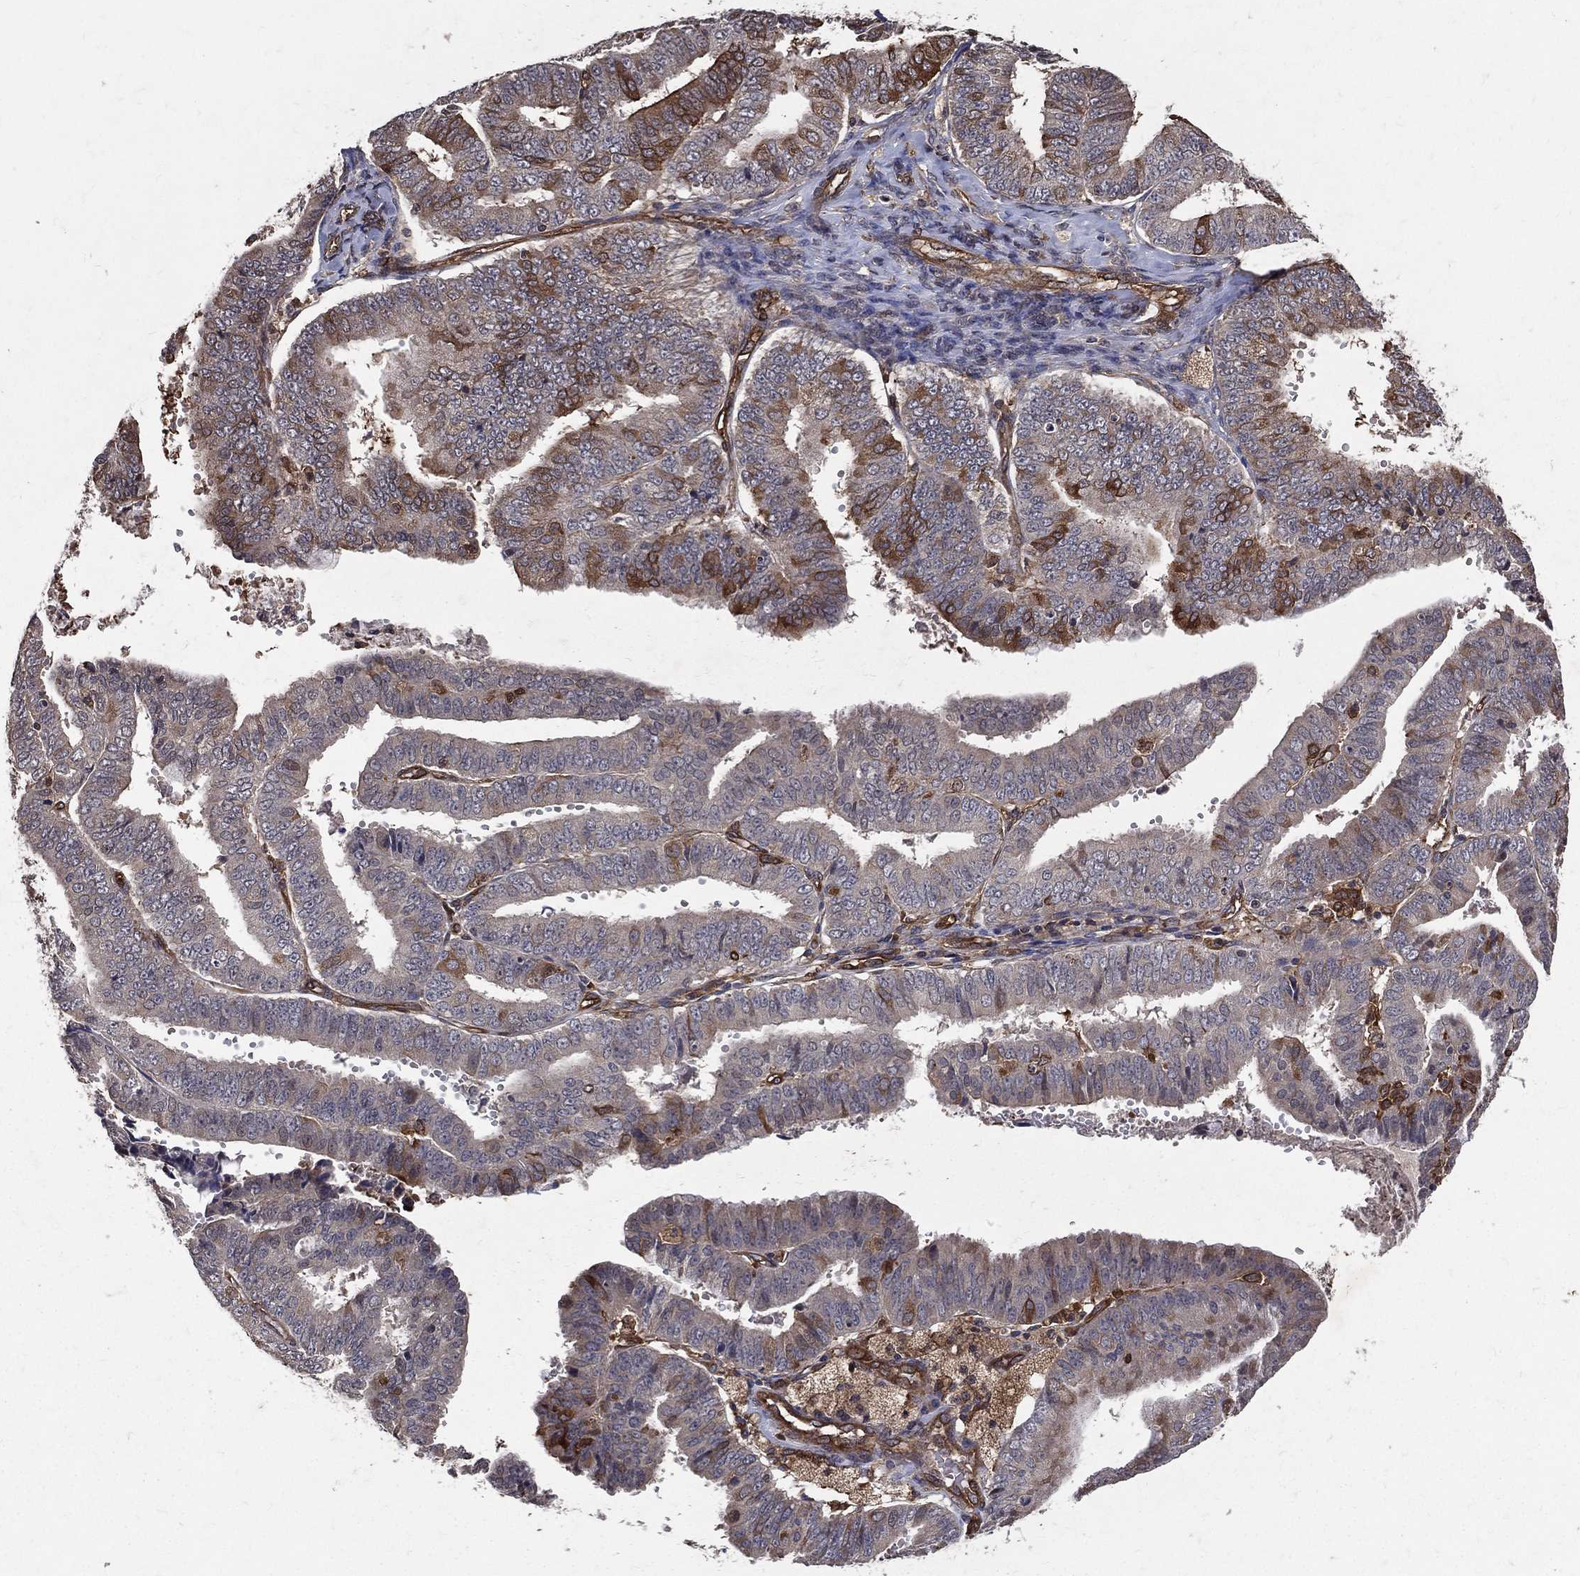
{"staining": {"intensity": "moderate", "quantity": "<25%", "location": "cytoplasmic/membranous"}, "tissue": "endometrial cancer", "cell_type": "Tumor cells", "image_type": "cancer", "snomed": [{"axis": "morphology", "description": "Adenocarcinoma, NOS"}, {"axis": "topography", "description": "Endometrium"}], "caption": "Tumor cells reveal low levels of moderate cytoplasmic/membranous expression in approximately <25% of cells in human endometrial cancer. (DAB = brown stain, brightfield microscopy at high magnification).", "gene": "DPYSL2", "patient": {"sex": "female", "age": 63}}